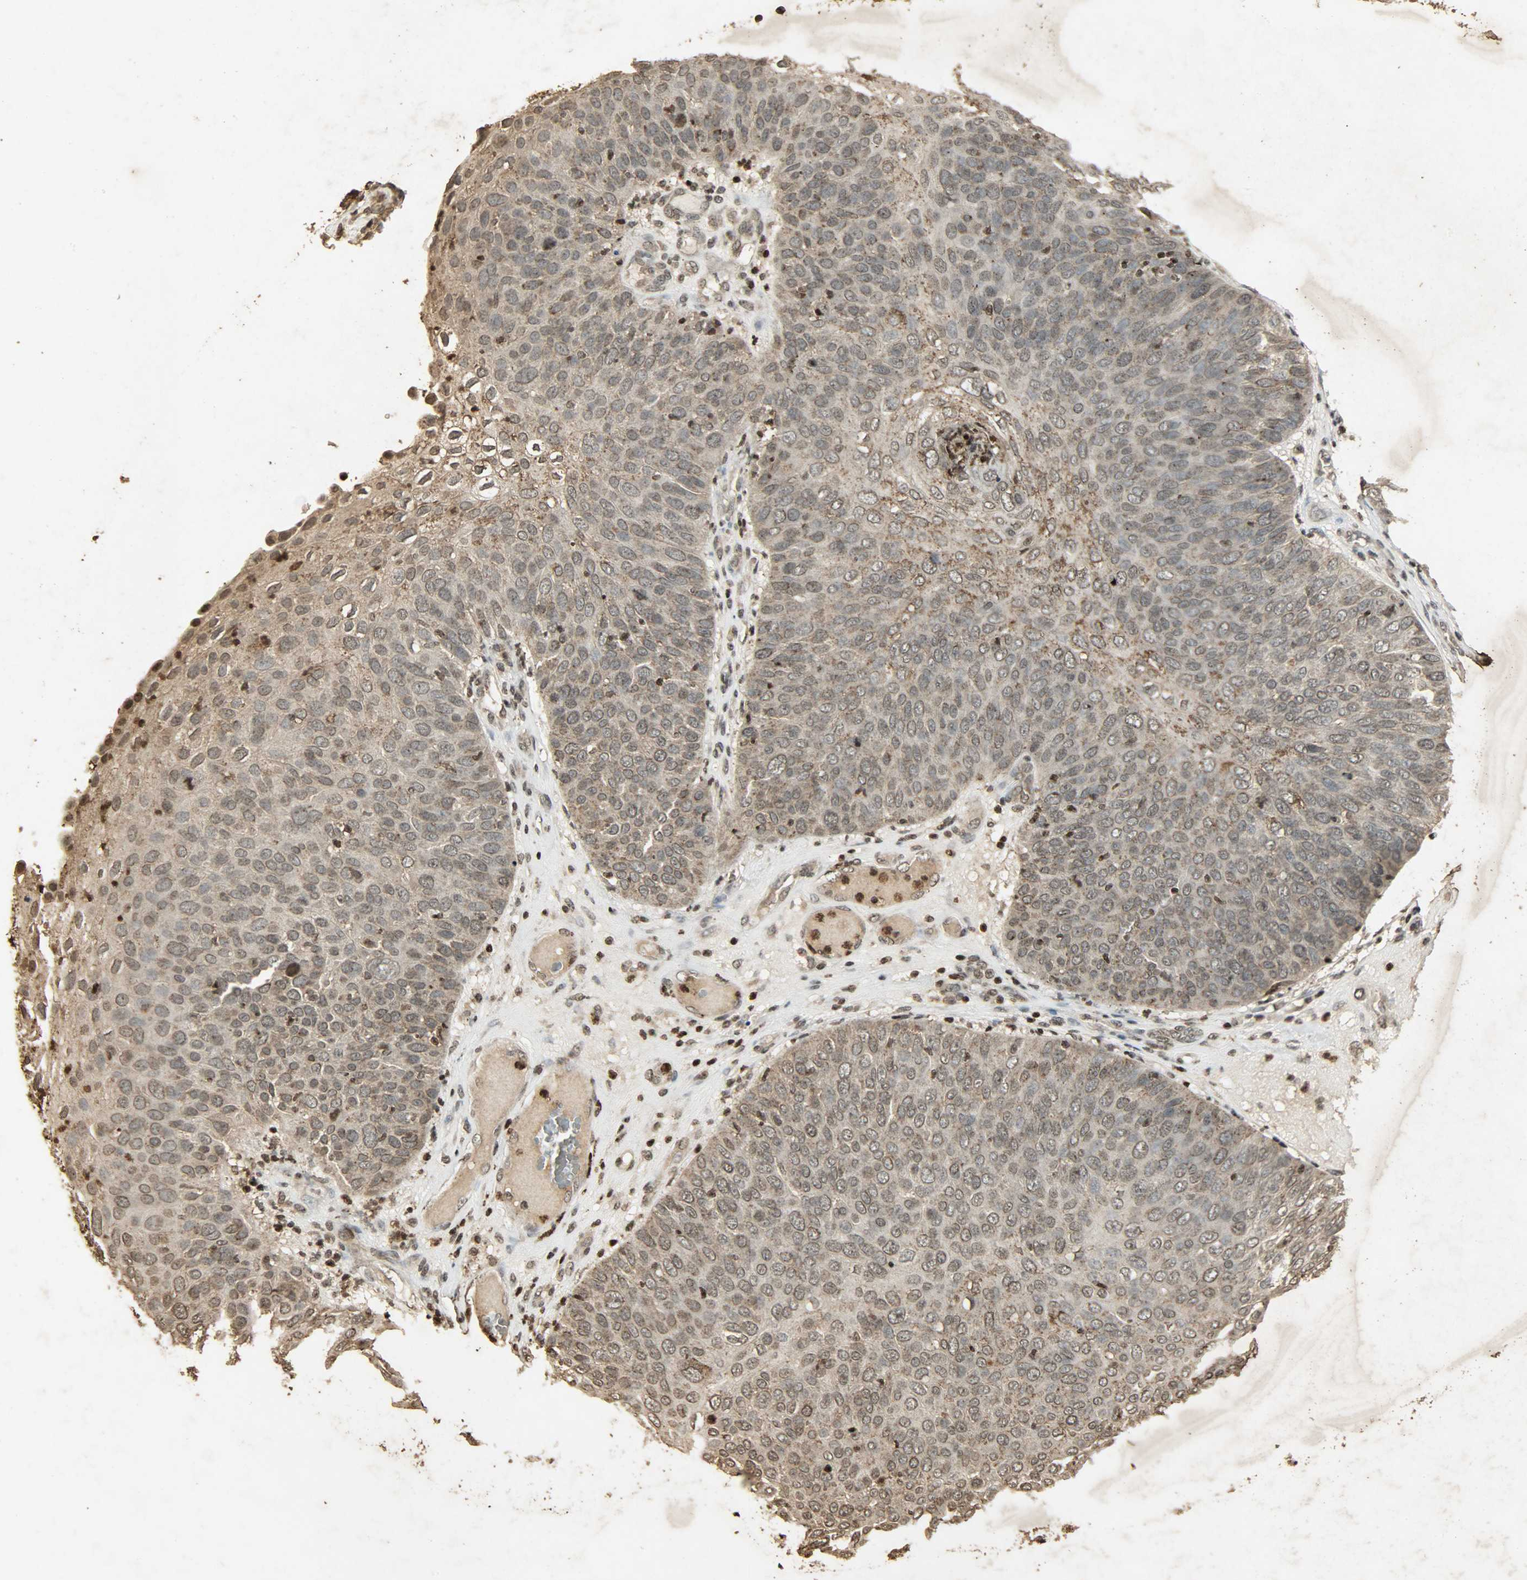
{"staining": {"intensity": "weak", "quantity": ">75%", "location": "cytoplasmic/membranous,nuclear"}, "tissue": "skin cancer", "cell_type": "Tumor cells", "image_type": "cancer", "snomed": [{"axis": "morphology", "description": "Squamous cell carcinoma, NOS"}, {"axis": "topography", "description": "Skin"}], "caption": "Immunohistochemical staining of human skin squamous cell carcinoma exhibits low levels of weak cytoplasmic/membranous and nuclear protein expression in about >75% of tumor cells. The protein of interest is shown in brown color, while the nuclei are stained blue.", "gene": "PPP3R1", "patient": {"sex": "male", "age": 87}}